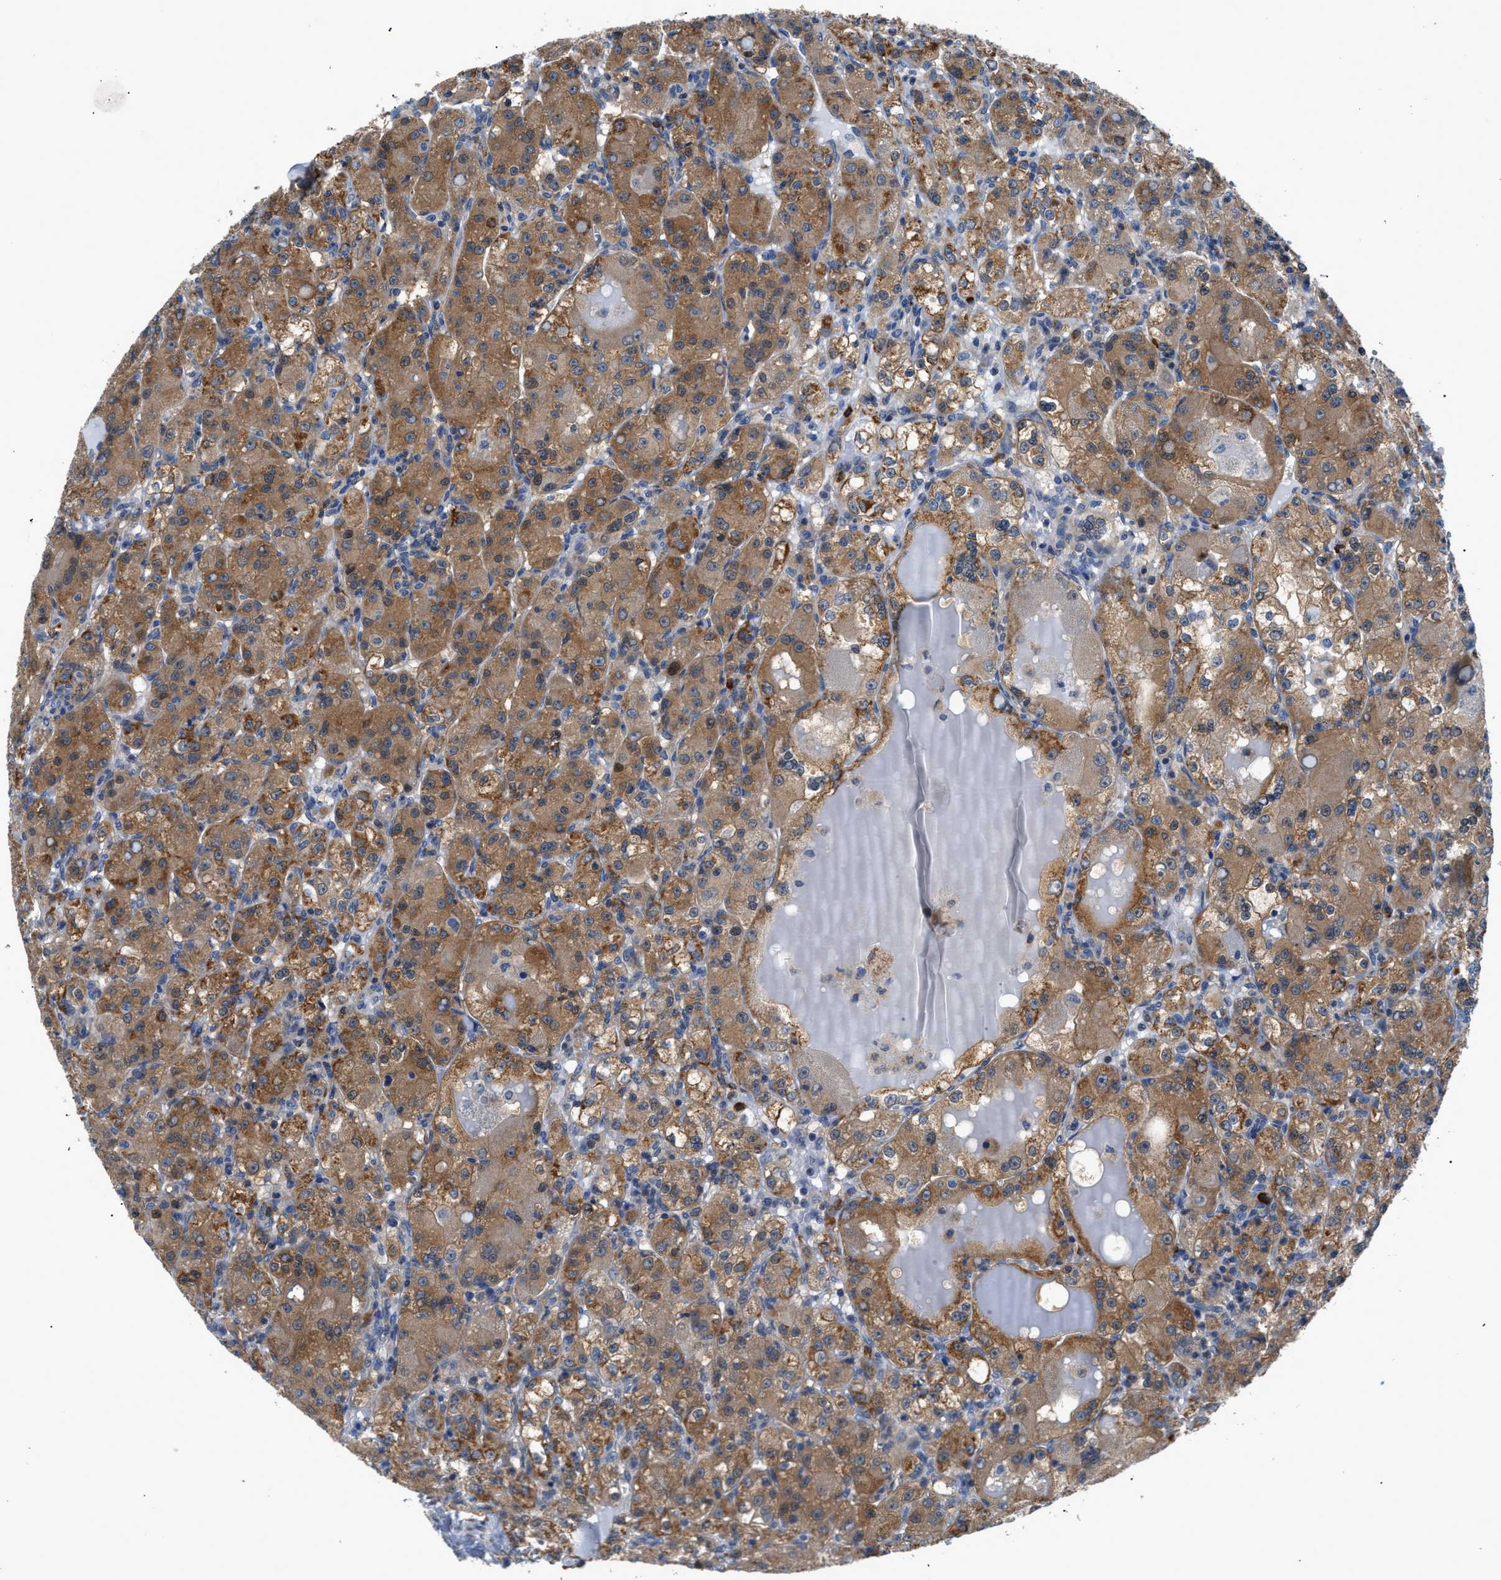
{"staining": {"intensity": "moderate", "quantity": ">75%", "location": "cytoplasmic/membranous"}, "tissue": "renal cancer", "cell_type": "Tumor cells", "image_type": "cancer", "snomed": [{"axis": "morphology", "description": "Normal tissue, NOS"}, {"axis": "morphology", "description": "Adenocarcinoma, NOS"}, {"axis": "topography", "description": "Kidney"}], "caption": "The micrograph exhibits immunohistochemical staining of renal cancer. There is moderate cytoplasmic/membranous expression is seen in approximately >75% of tumor cells.", "gene": "TMEM45B", "patient": {"sex": "male", "age": 61}}